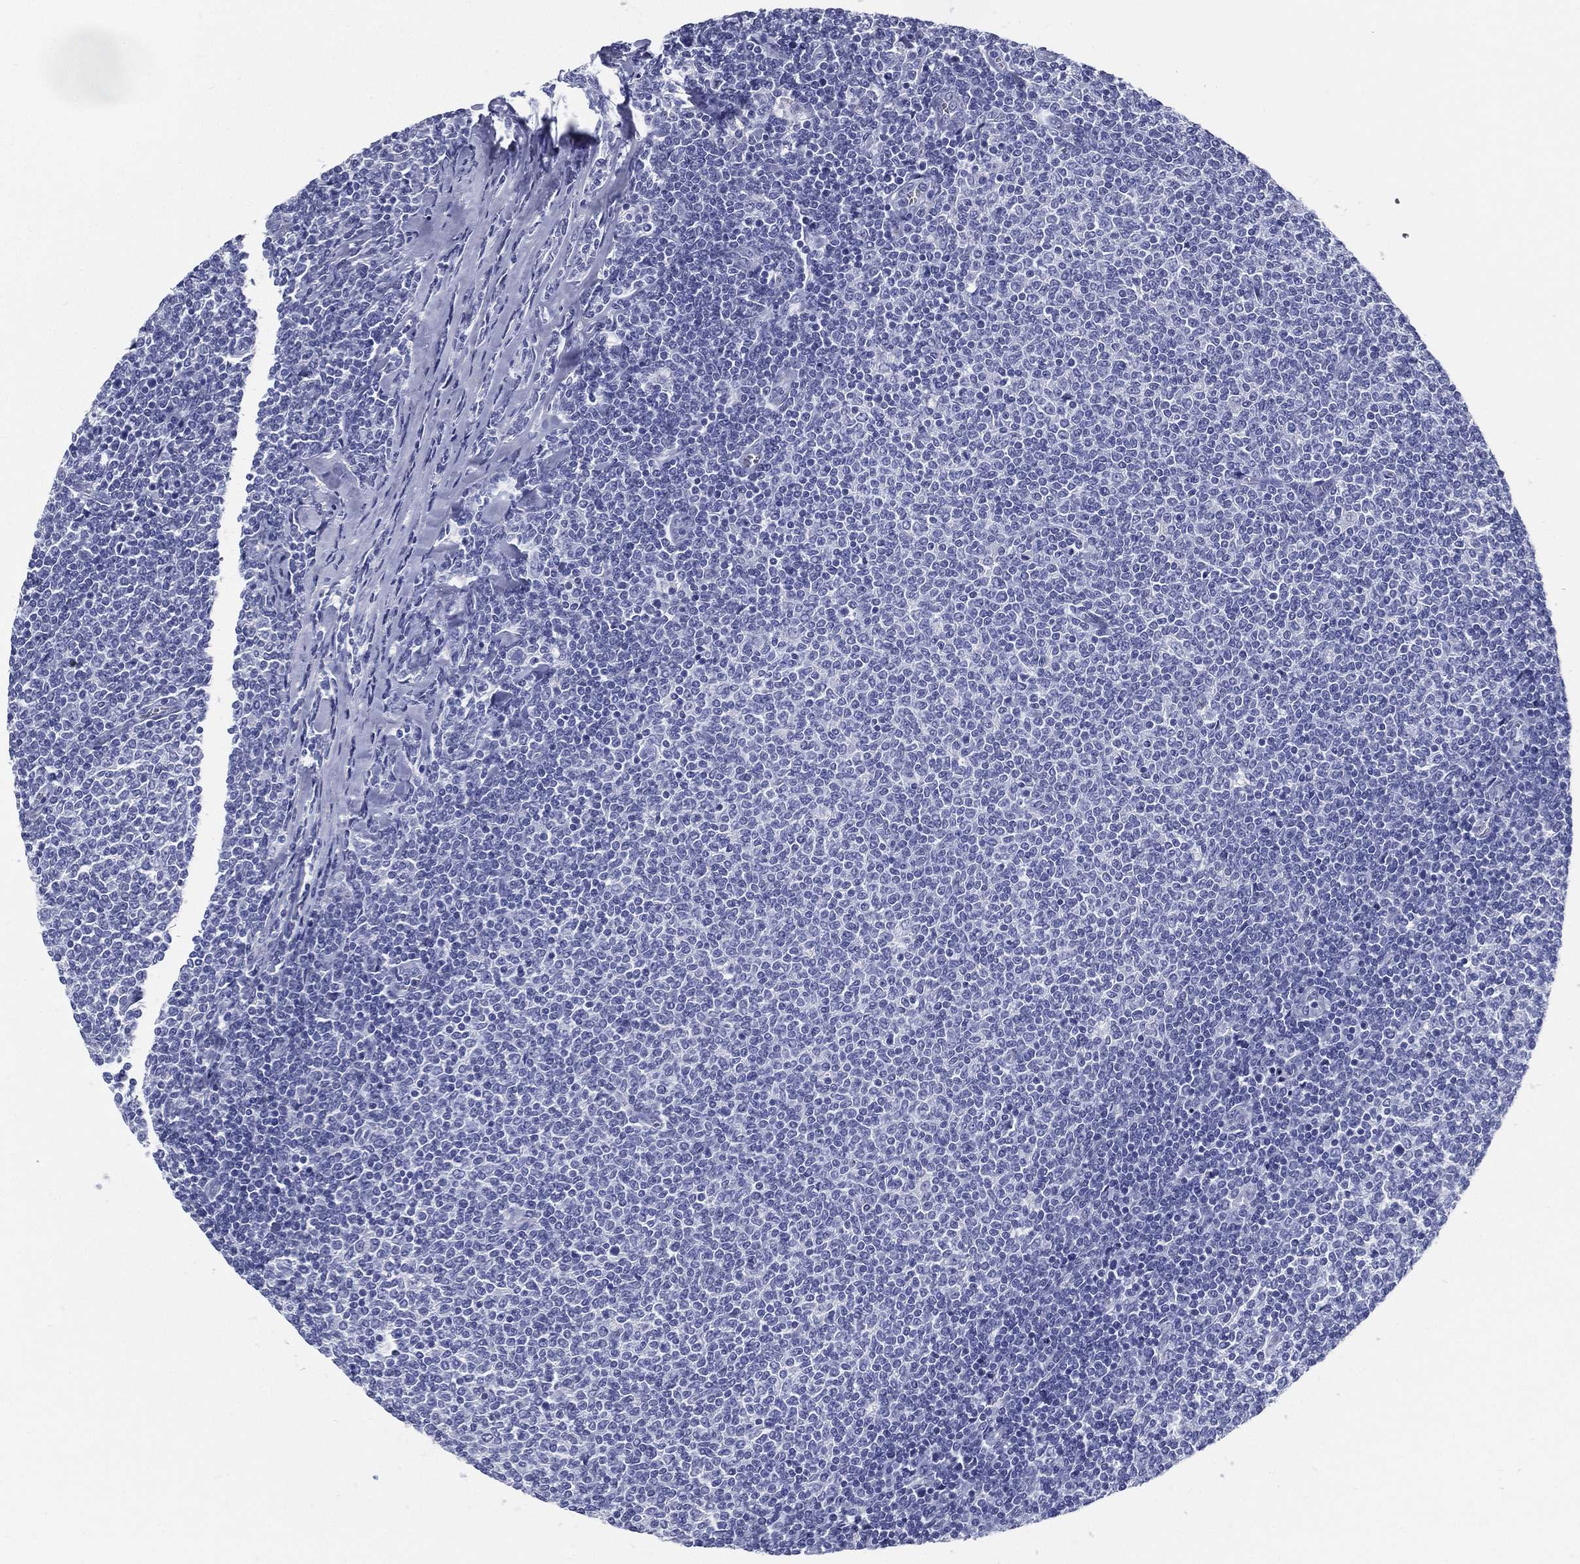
{"staining": {"intensity": "negative", "quantity": "none", "location": "none"}, "tissue": "lymphoma", "cell_type": "Tumor cells", "image_type": "cancer", "snomed": [{"axis": "morphology", "description": "Malignant lymphoma, non-Hodgkin's type, Low grade"}, {"axis": "topography", "description": "Lymph node"}], "caption": "Immunohistochemistry (IHC) of human lymphoma shows no expression in tumor cells.", "gene": "RSPH4A", "patient": {"sex": "male", "age": 52}}